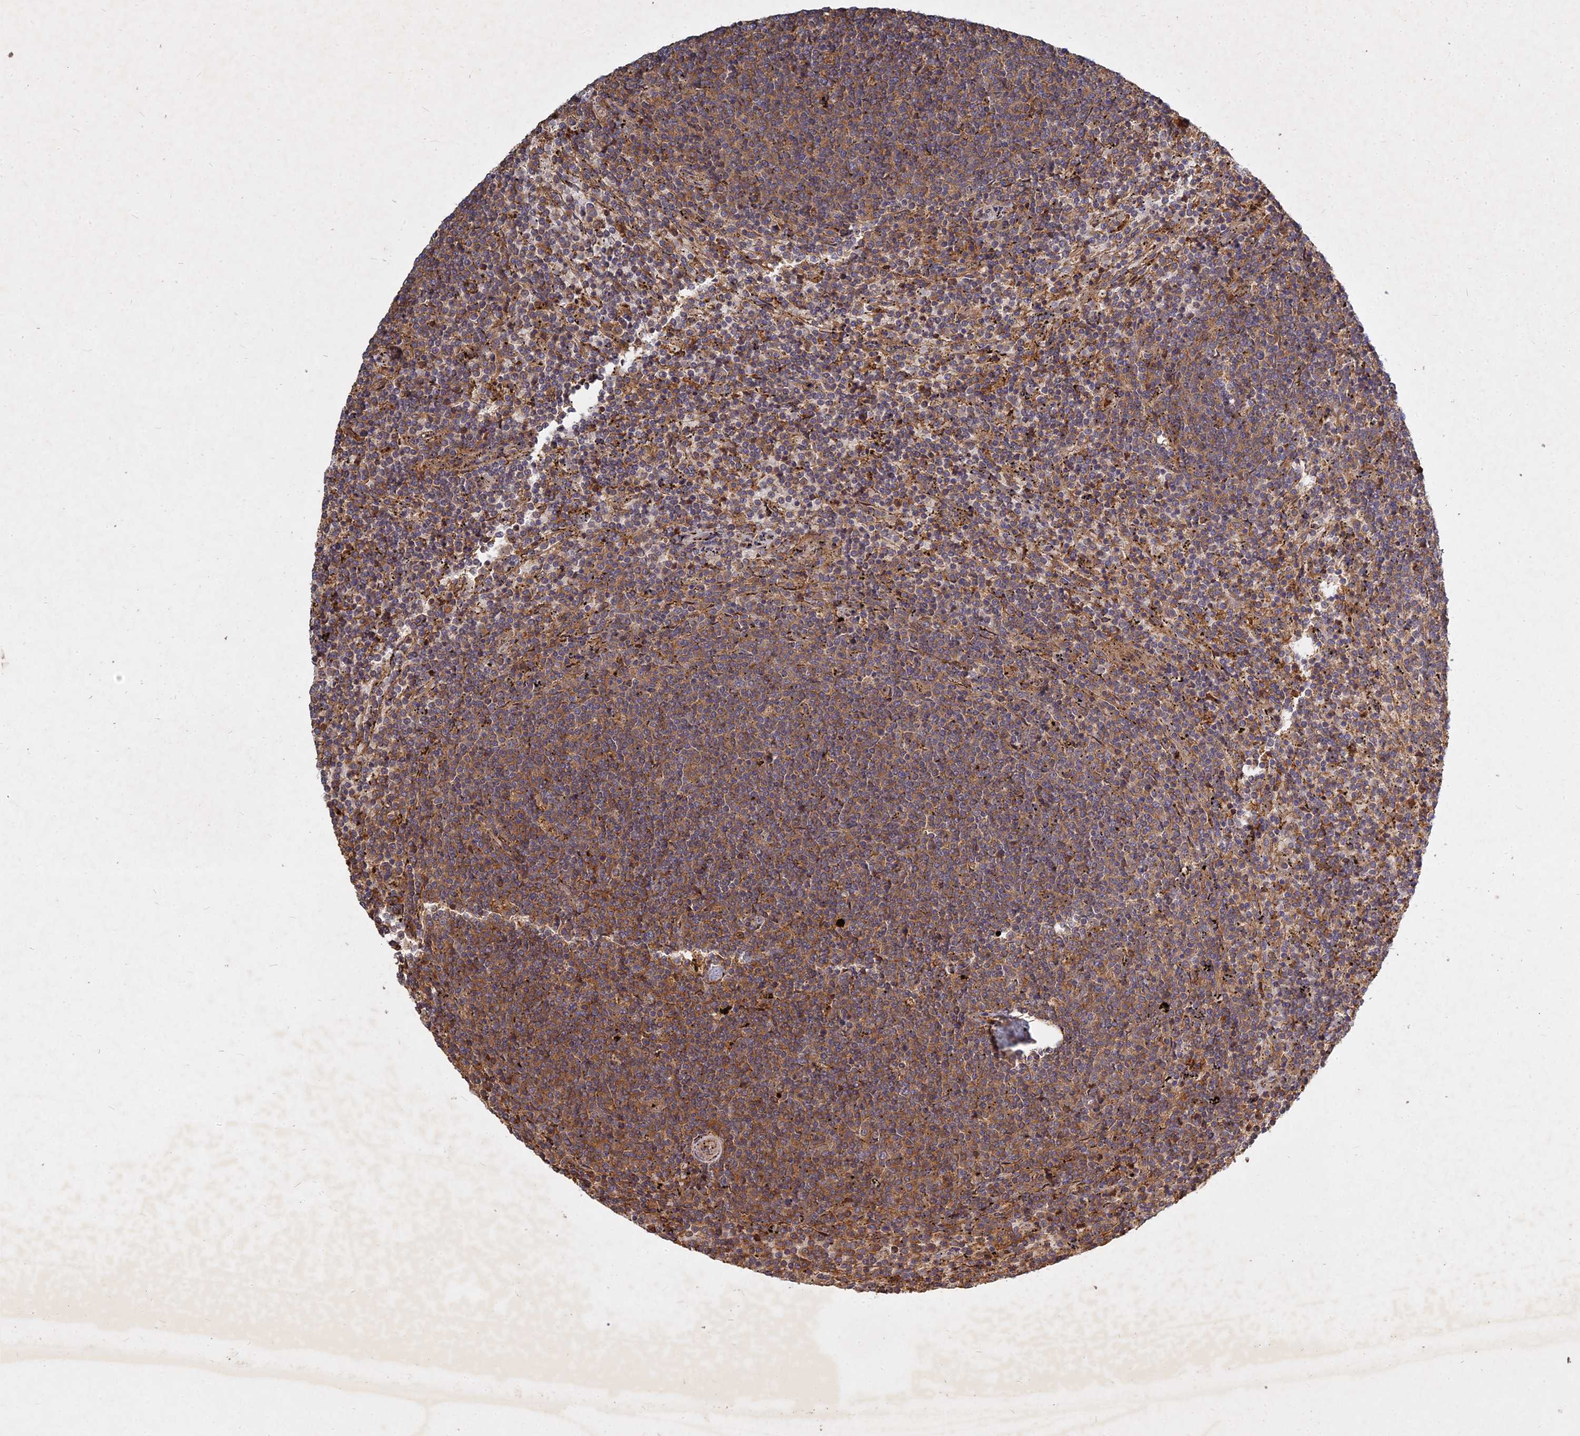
{"staining": {"intensity": "moderate", "quantity": ">75%", "location": "cytoplasmic/membranous"}, "tissue": "lymphoma", "cell_type": "Tumor cells", "image_type": "cancer", "snomed": [{"axis": "morphology", "description": "Malignant lymphoma, non-Hodgkin's type, Low grade"}, {"axis": "topography", "description": "Spleen"}], "caption": "This micrograph reveals immunohistochemistry staining of lymphoma, with medium moderate cytoplasmic/membranous expression in about >75% of tumor cells.", "gene": "UBE2W", "patient": {"sex": "female", "age": 50}}